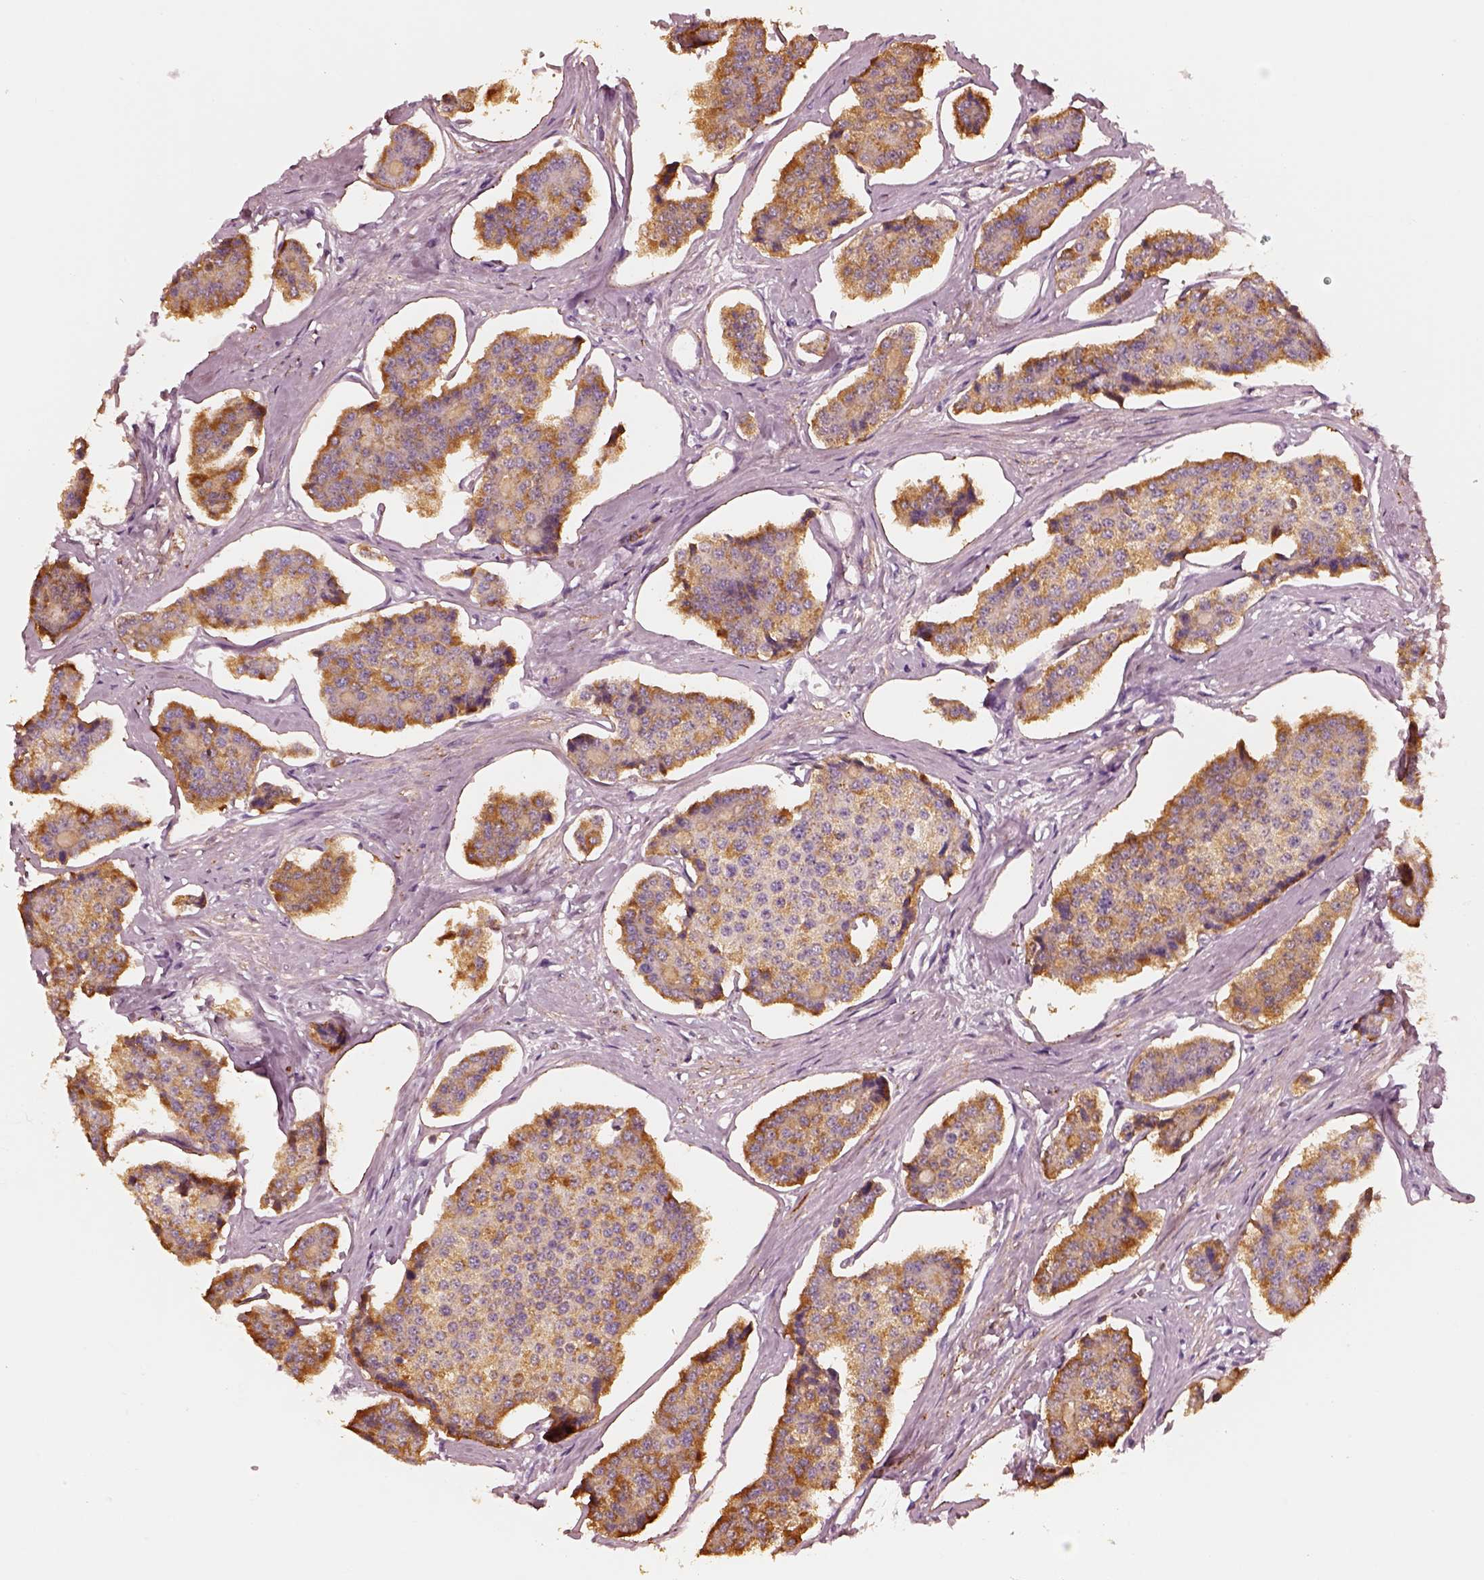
{"staining": {"intensity": "moderate", "quantity": ">75%", "location": "cytoplasmic/membranous"}, "tissue": "carcinoid", "cell_type": "Tumor cells", "image_type": "cancer", "snomed": [{"axis": "morphology", "description": "Carcinoid, malignant, NOS"}, {"axis": "topography", "description": "Small intestine"}], "caption": "A medium amount of moderate cytoplasmic/membranous positivity is identified in approximately >75% of tumor cells in carcinoid (malignant) tissue.", "gene": "RS1", "patient": {"sex": "female", "age": 65}}